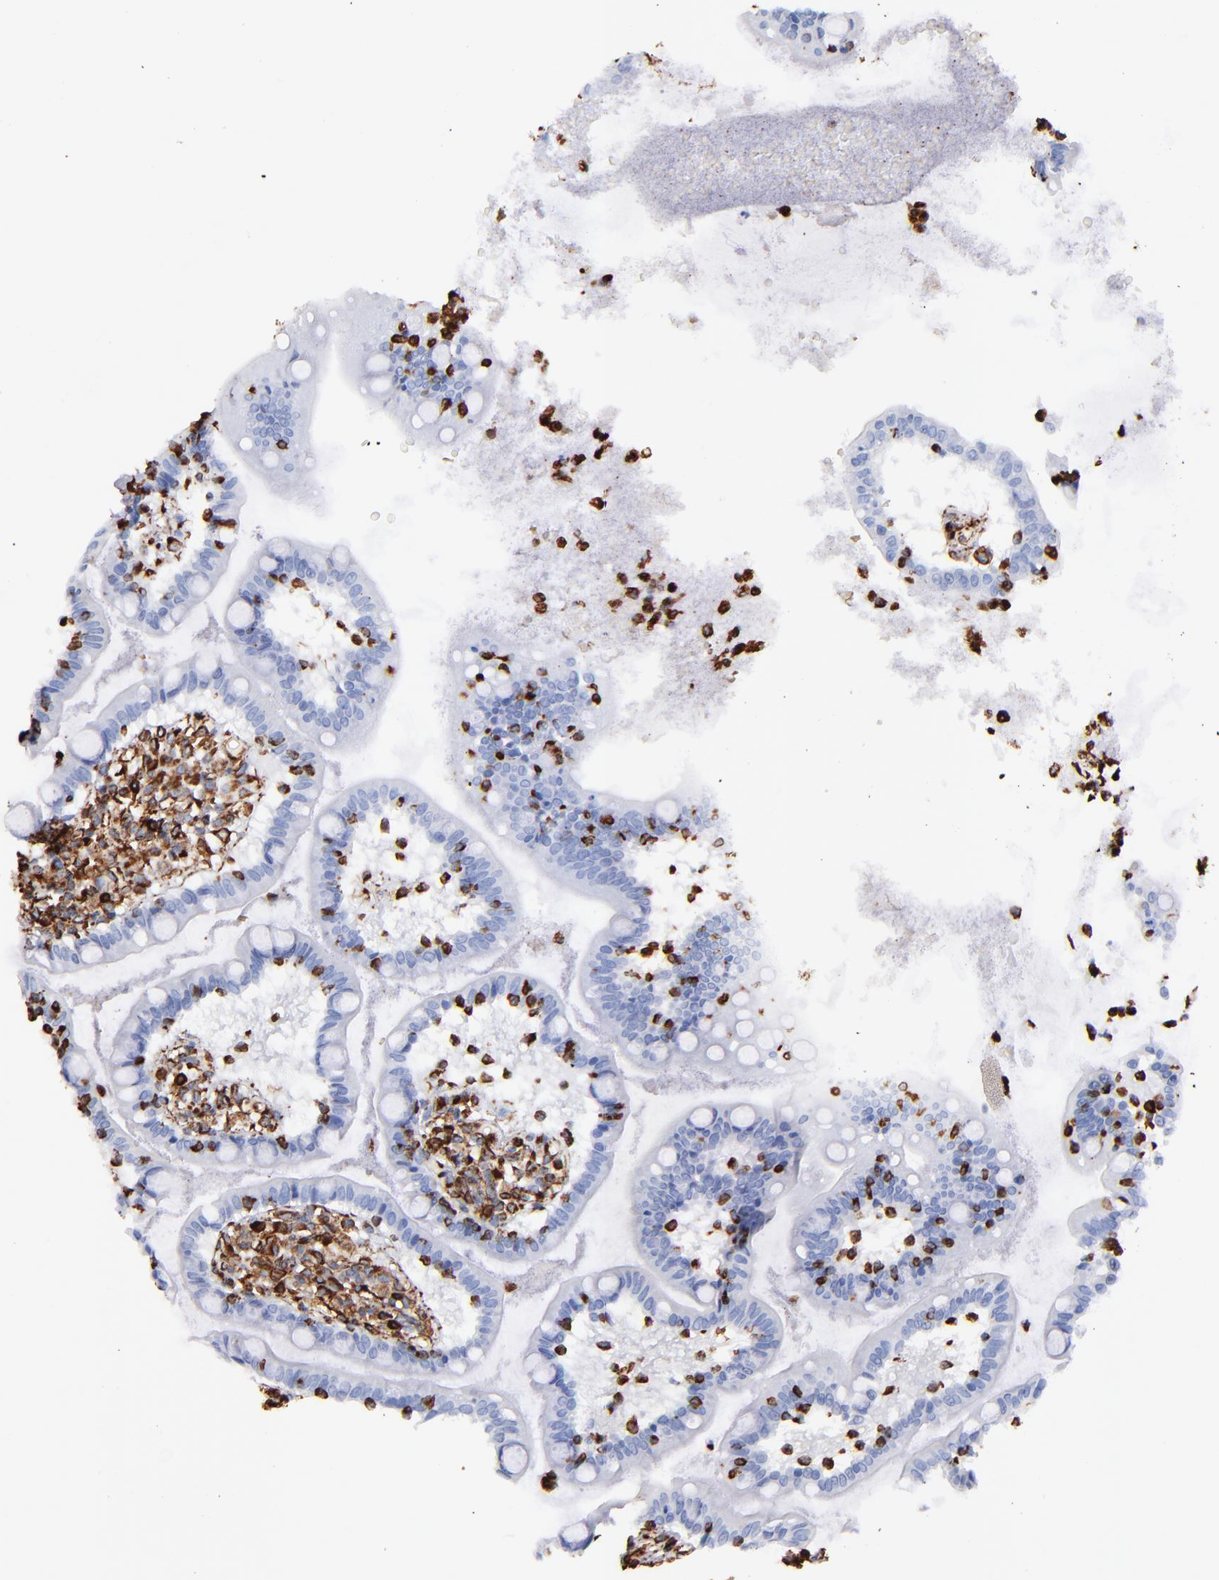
{"staining": {"intensity": "negative", "quantity": "none", "location": "none"}, "tissue": "small intestine", "cell_type": "Glandular cells", "image_type": "normal", "snomed": [{"axis": "morphology", "description": "Normal tissue, NOS"}, {"axis": "topography", "description": "Small intestine"}], "caption": "Immunohistochemistry (IHC) micrograph of normal small intestine: small intestine stained with DAB (3,3'-diaminobenzidine) exhibits no significant protein staining in glandular cells.", "gene": "VIM", "patient": {"sex": "female", "age": 61}}